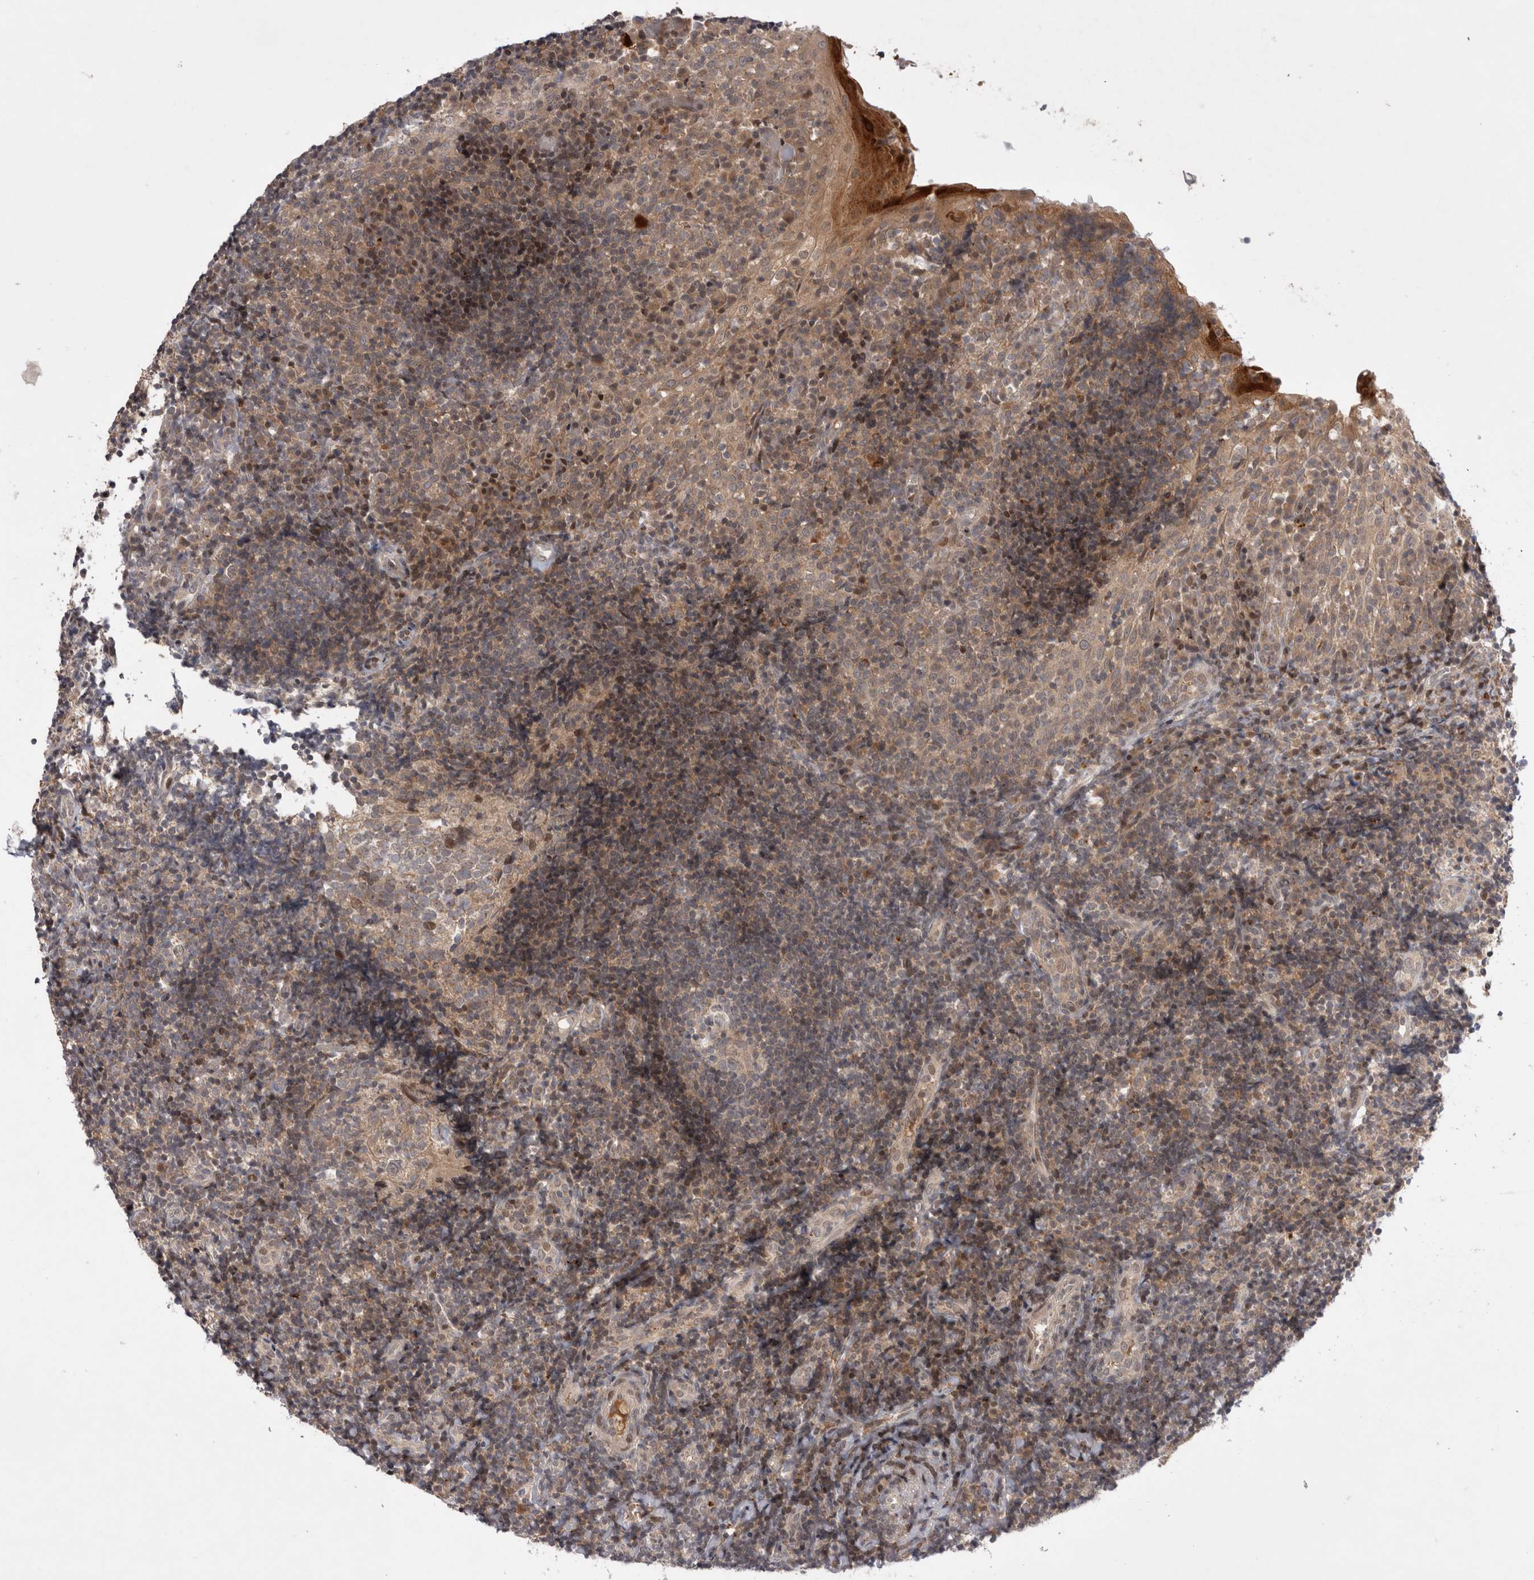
{"staining": {"intensity": "weak", "quantity": ">75%", "location": "cytoplasmic/membranous"}, "tissue": "tonsil", "cell_type": "Germinal center cells", "image_type": "normal", "snomed": [{"axis": "morphology", "description": "Normal tissue, NOS"}, {"axis": "topography", "description": "Tonsil"}], "caption": "Weak cytoplasmic/membranous protein positivity is identified in approximately >75% of germinal center cells in tonsil.", "gene": "PLEKHM1", "patient": {"sex": "female", "age": 40}}